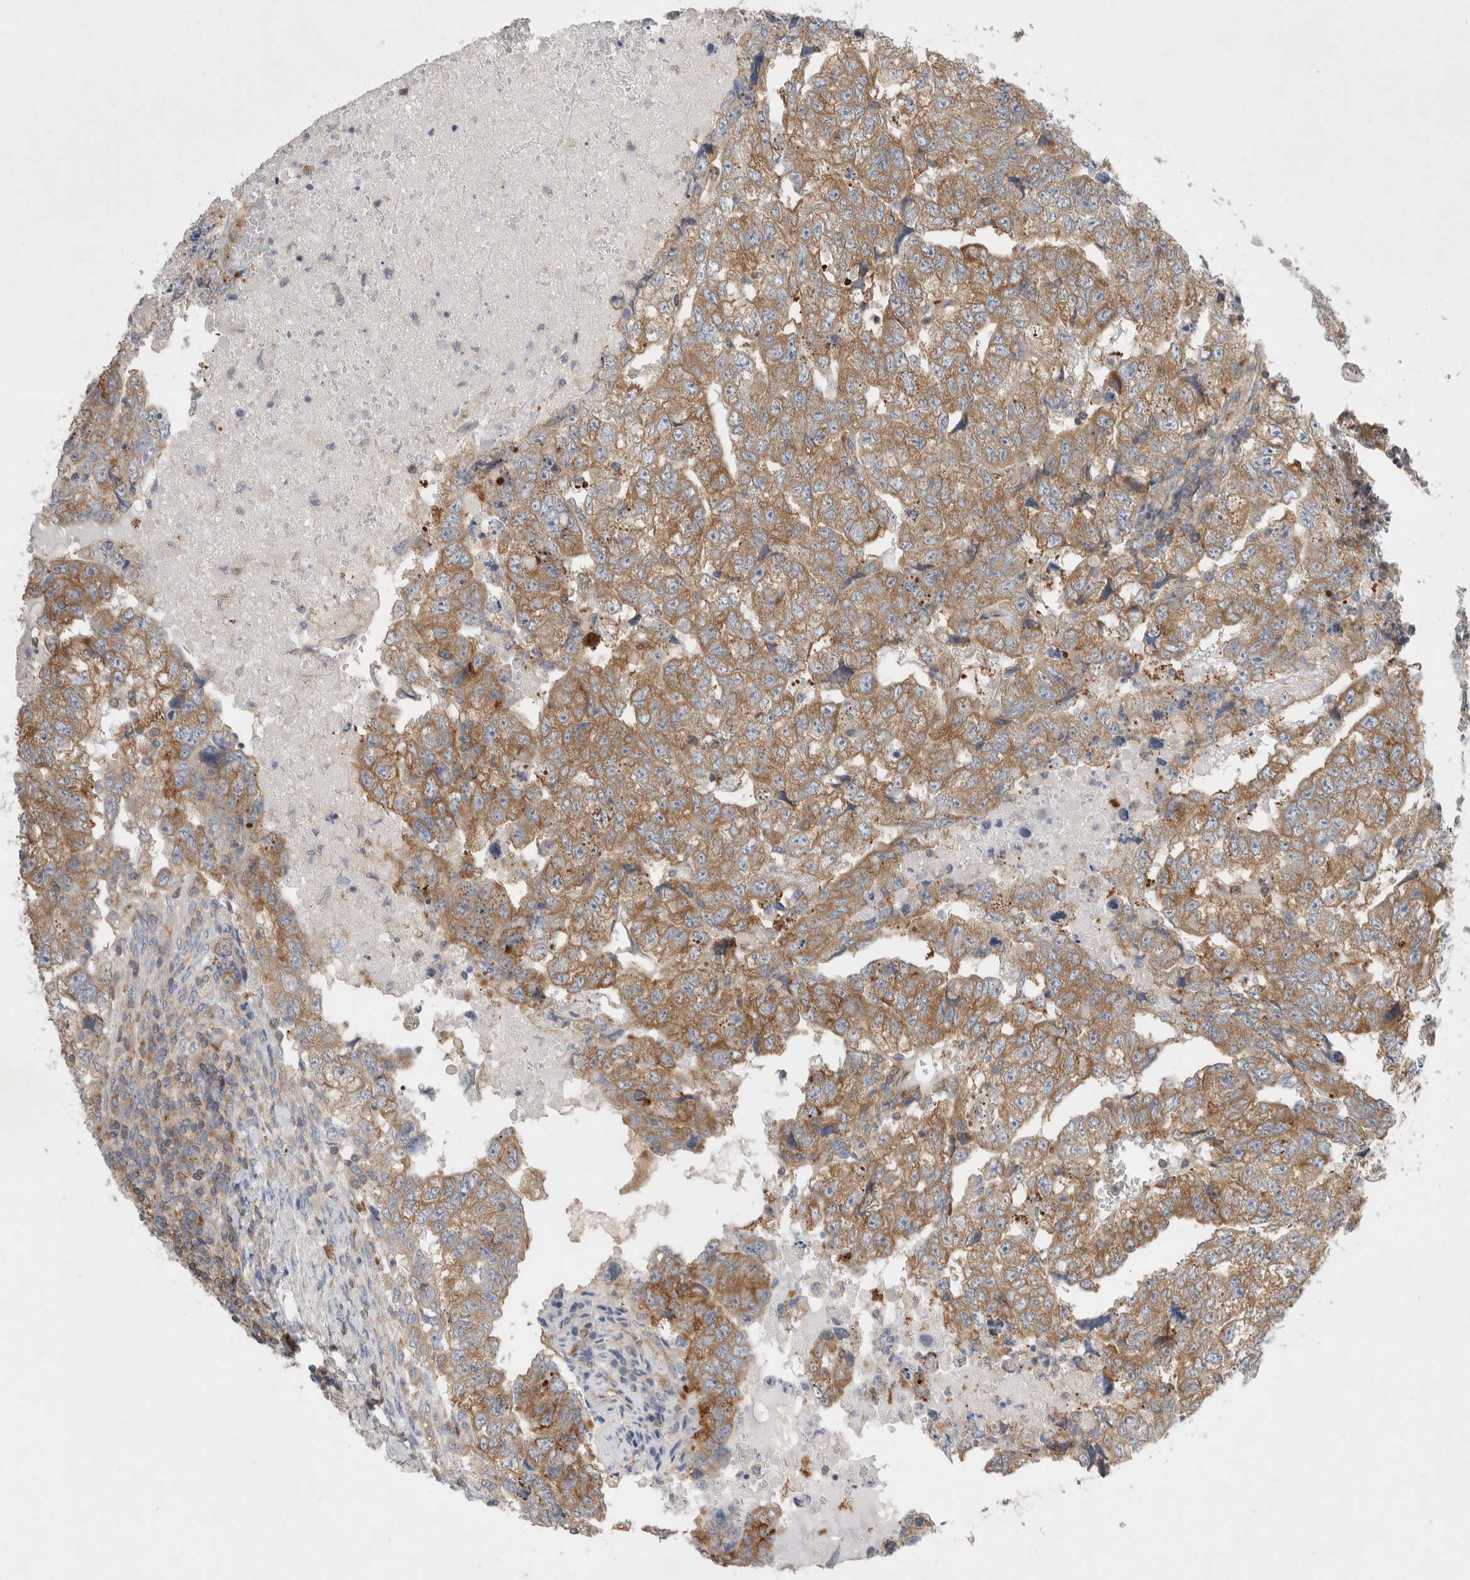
{"staining": {"intensity": "moderate", "quantity": ">75%", "location": "cytoplasmic/membranous"}, "tissue": "testis cancer", "cell_type": "Tumor cells", "image_type": "cancer", "snomed": [{"axis": "morphology", "description": "Carcinoma, Embryonal, NOS"}, {"axis": "topography", "description": "Testis"}], "caption": "This is an image of IHC staining of testis cancer, which shows moderate expression in the cytoplasmic/membranous of tumor cells.", "gene": "ZNF23", "patient": {"sex": "male", "age": 36}}